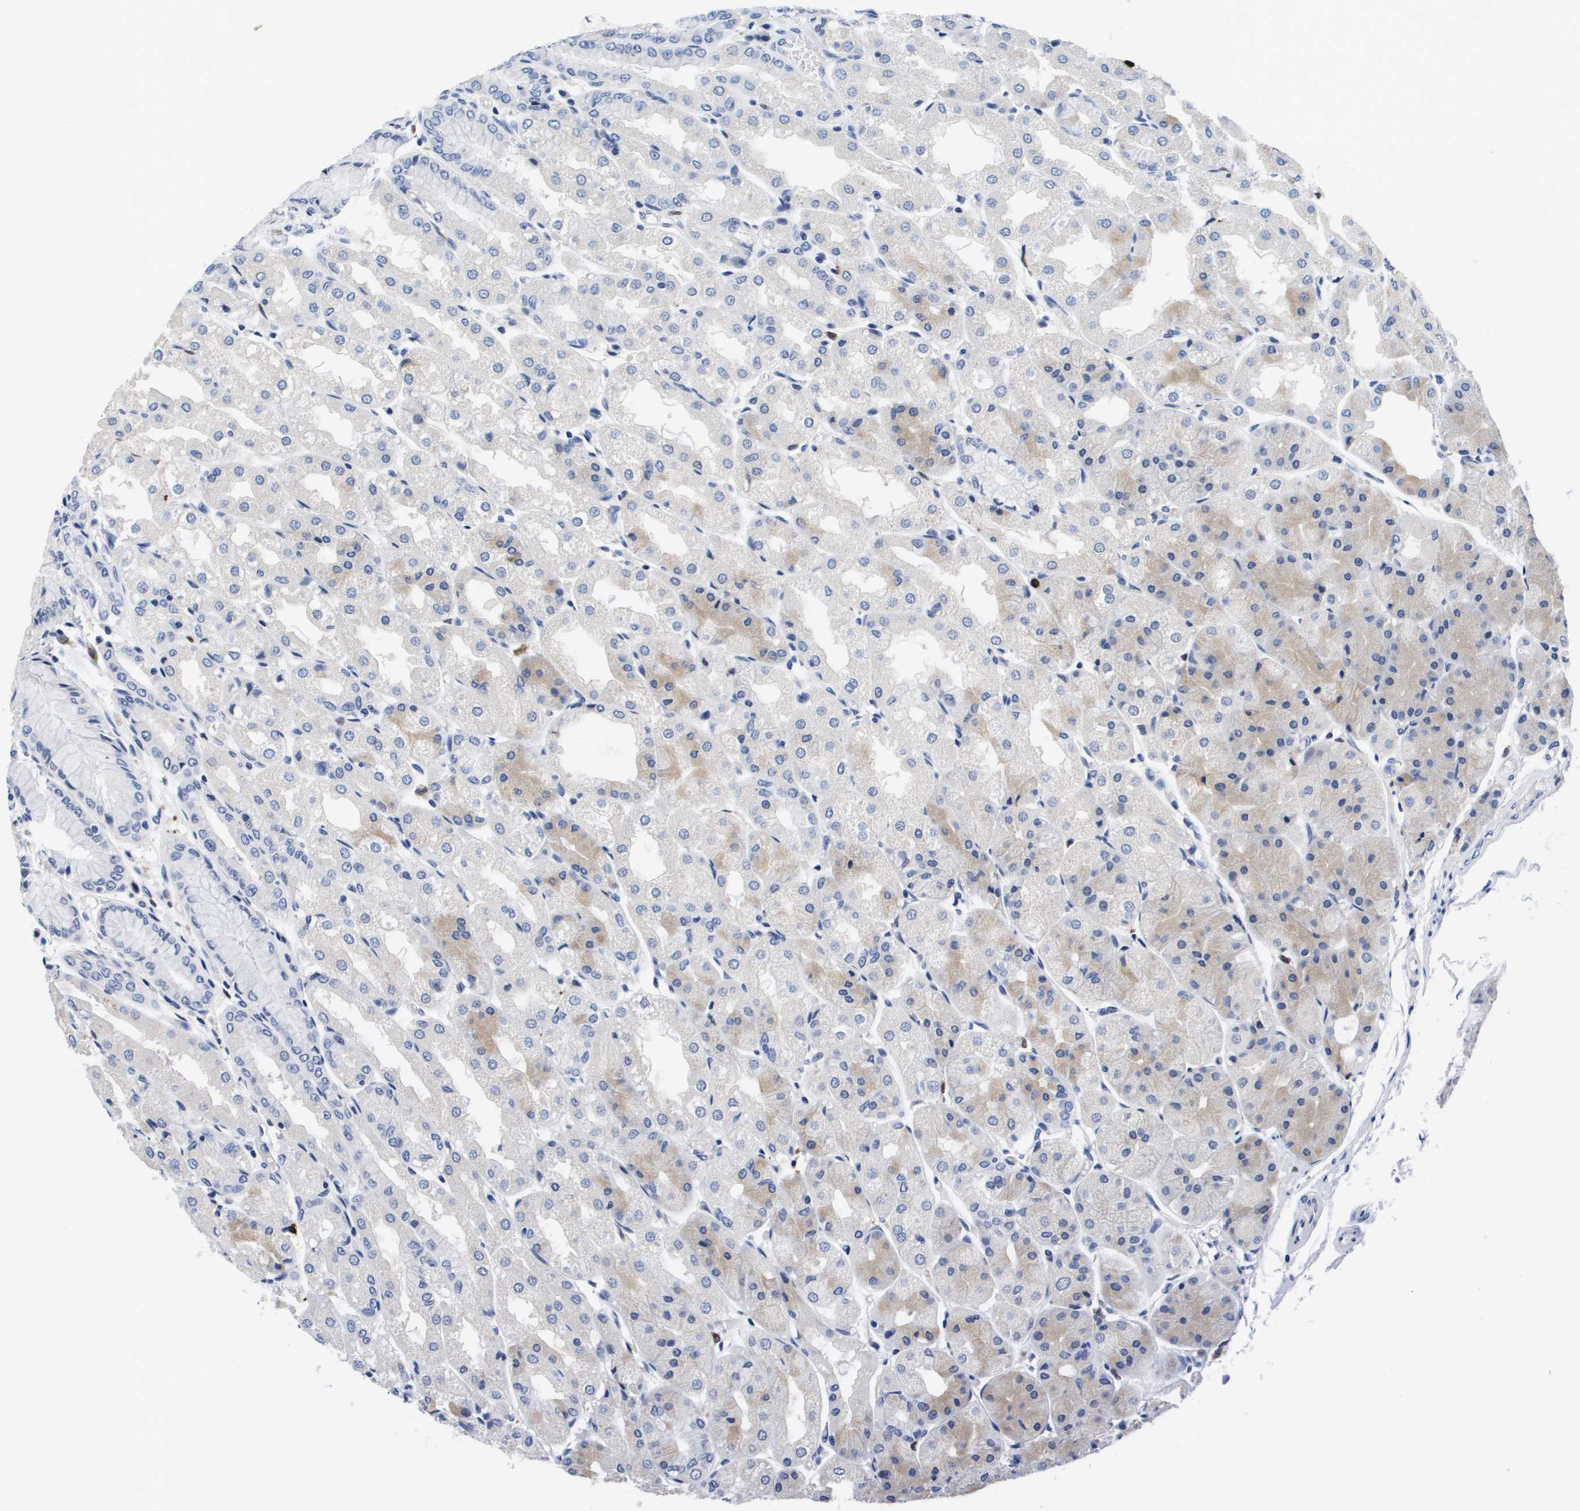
{"staining": {"intensity": "weak", "quantity": "<25%", "location": "cytoplasmic/membranous"}, "tissue": "stomach", "cell_type": "Glandular cells", "image_type": "normal", "snomed": [{"axis": "morphology", "description": "Normal tissue, NOS"}, {"axis": "topography", "description": "Stomach, upper"}], "caption": "Human stomach stained for a protein using immunohistochemistry (IHC) demonstrates no positivity in glandular cells.", "gene": "HMOX1", "patient": {"sex": "male", "age": 72}}